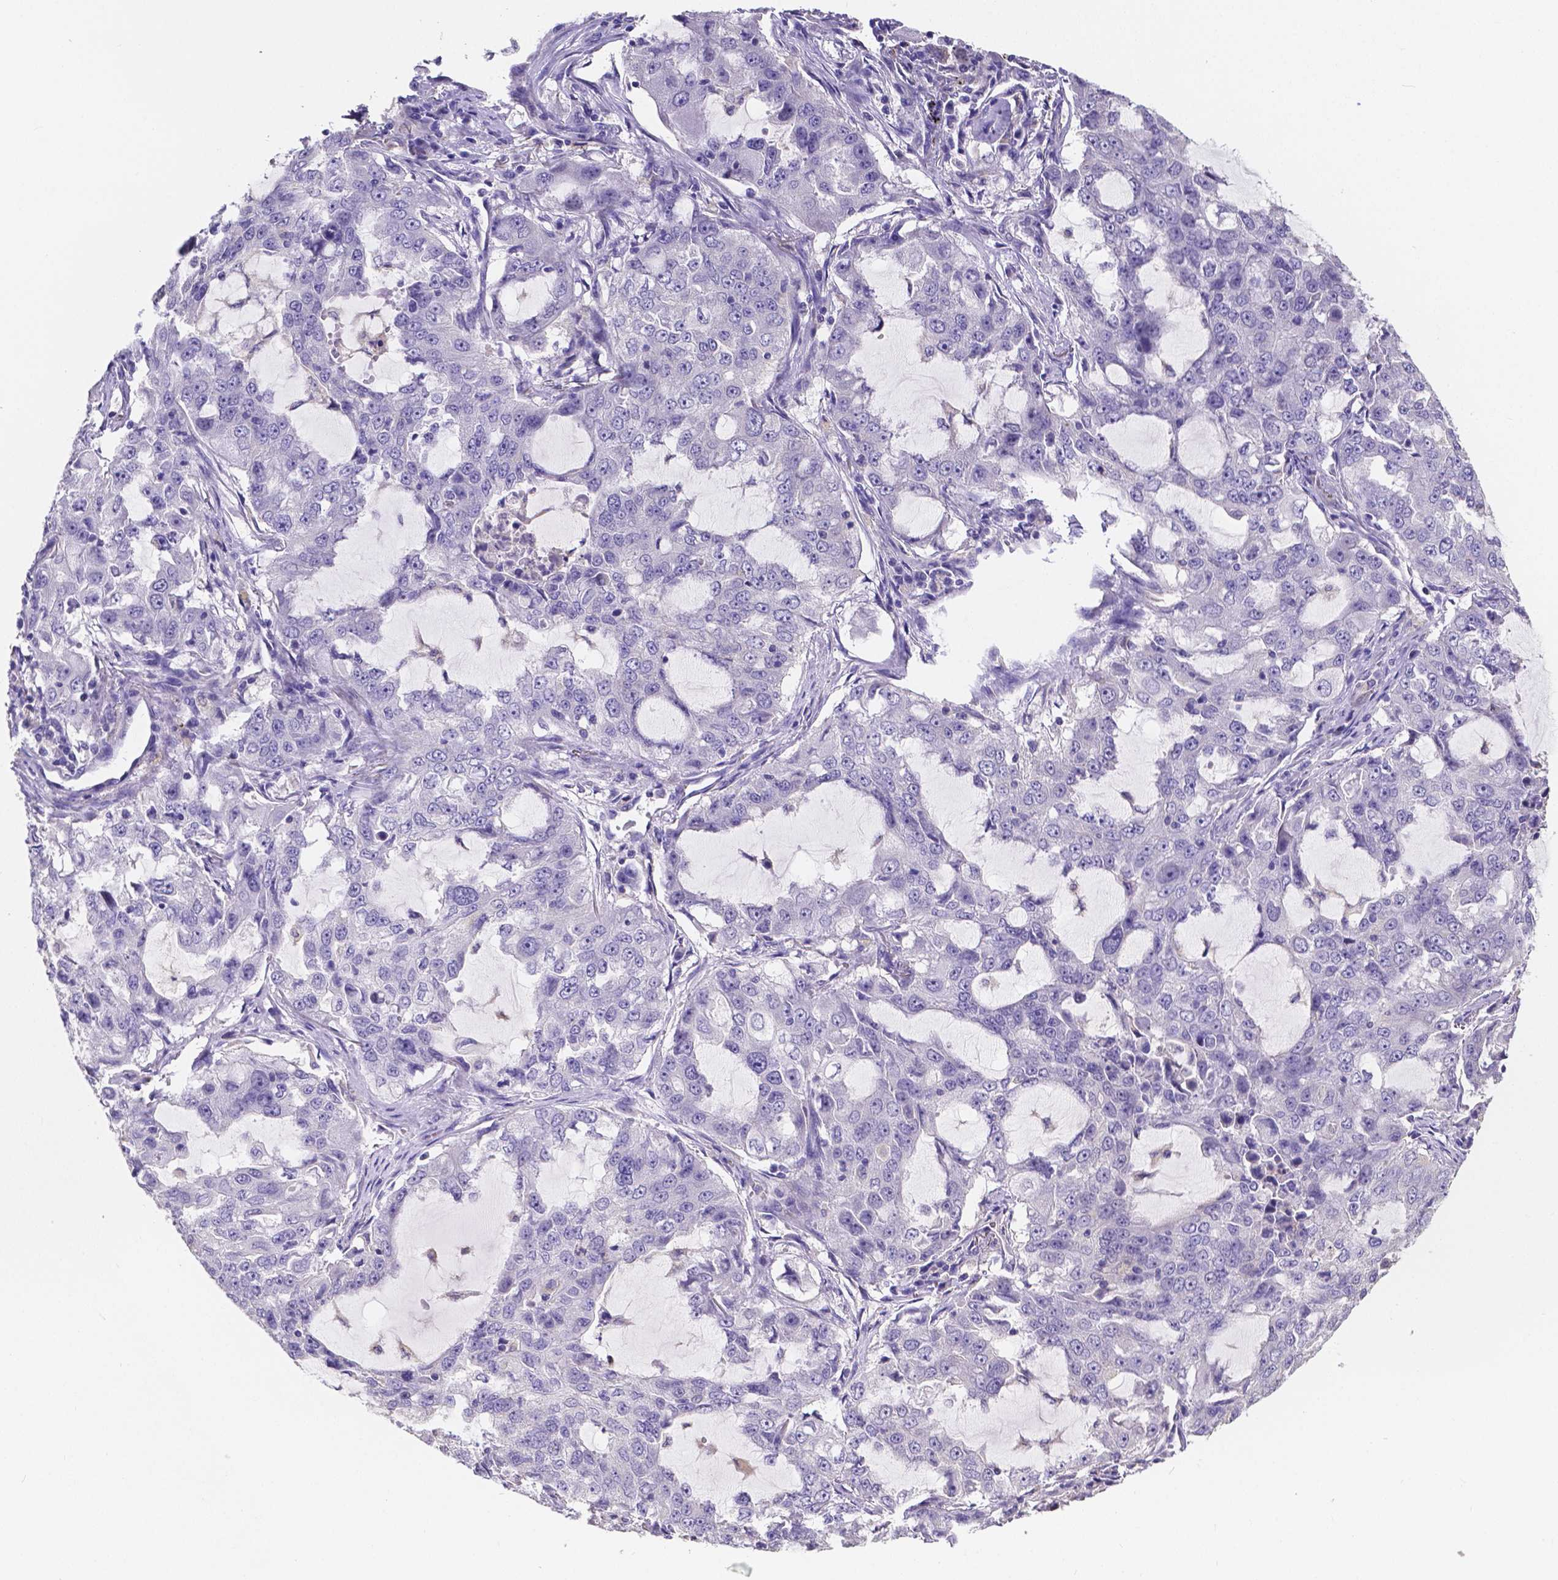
{"staining": {"intensity": "negative", "quantity": "none", "location": "none"}, "tissue": "lung cancer", "cell_type": "Tumor cells", "image_type": "cancer", "snomed": [{"axis": "morphology", "description": "Adenocarcinoma, NOS"}, {"axis": "topography", "description": "Lung"}], "caption": "High magnification brightfield microscopy of lung cancer stained with DAB (brown) and counterstained with hematoxylin (blue): tumor cells show no significant staining.", "gene": "ATP6V1D", "patient": {"sex": "female", "age": 61}}